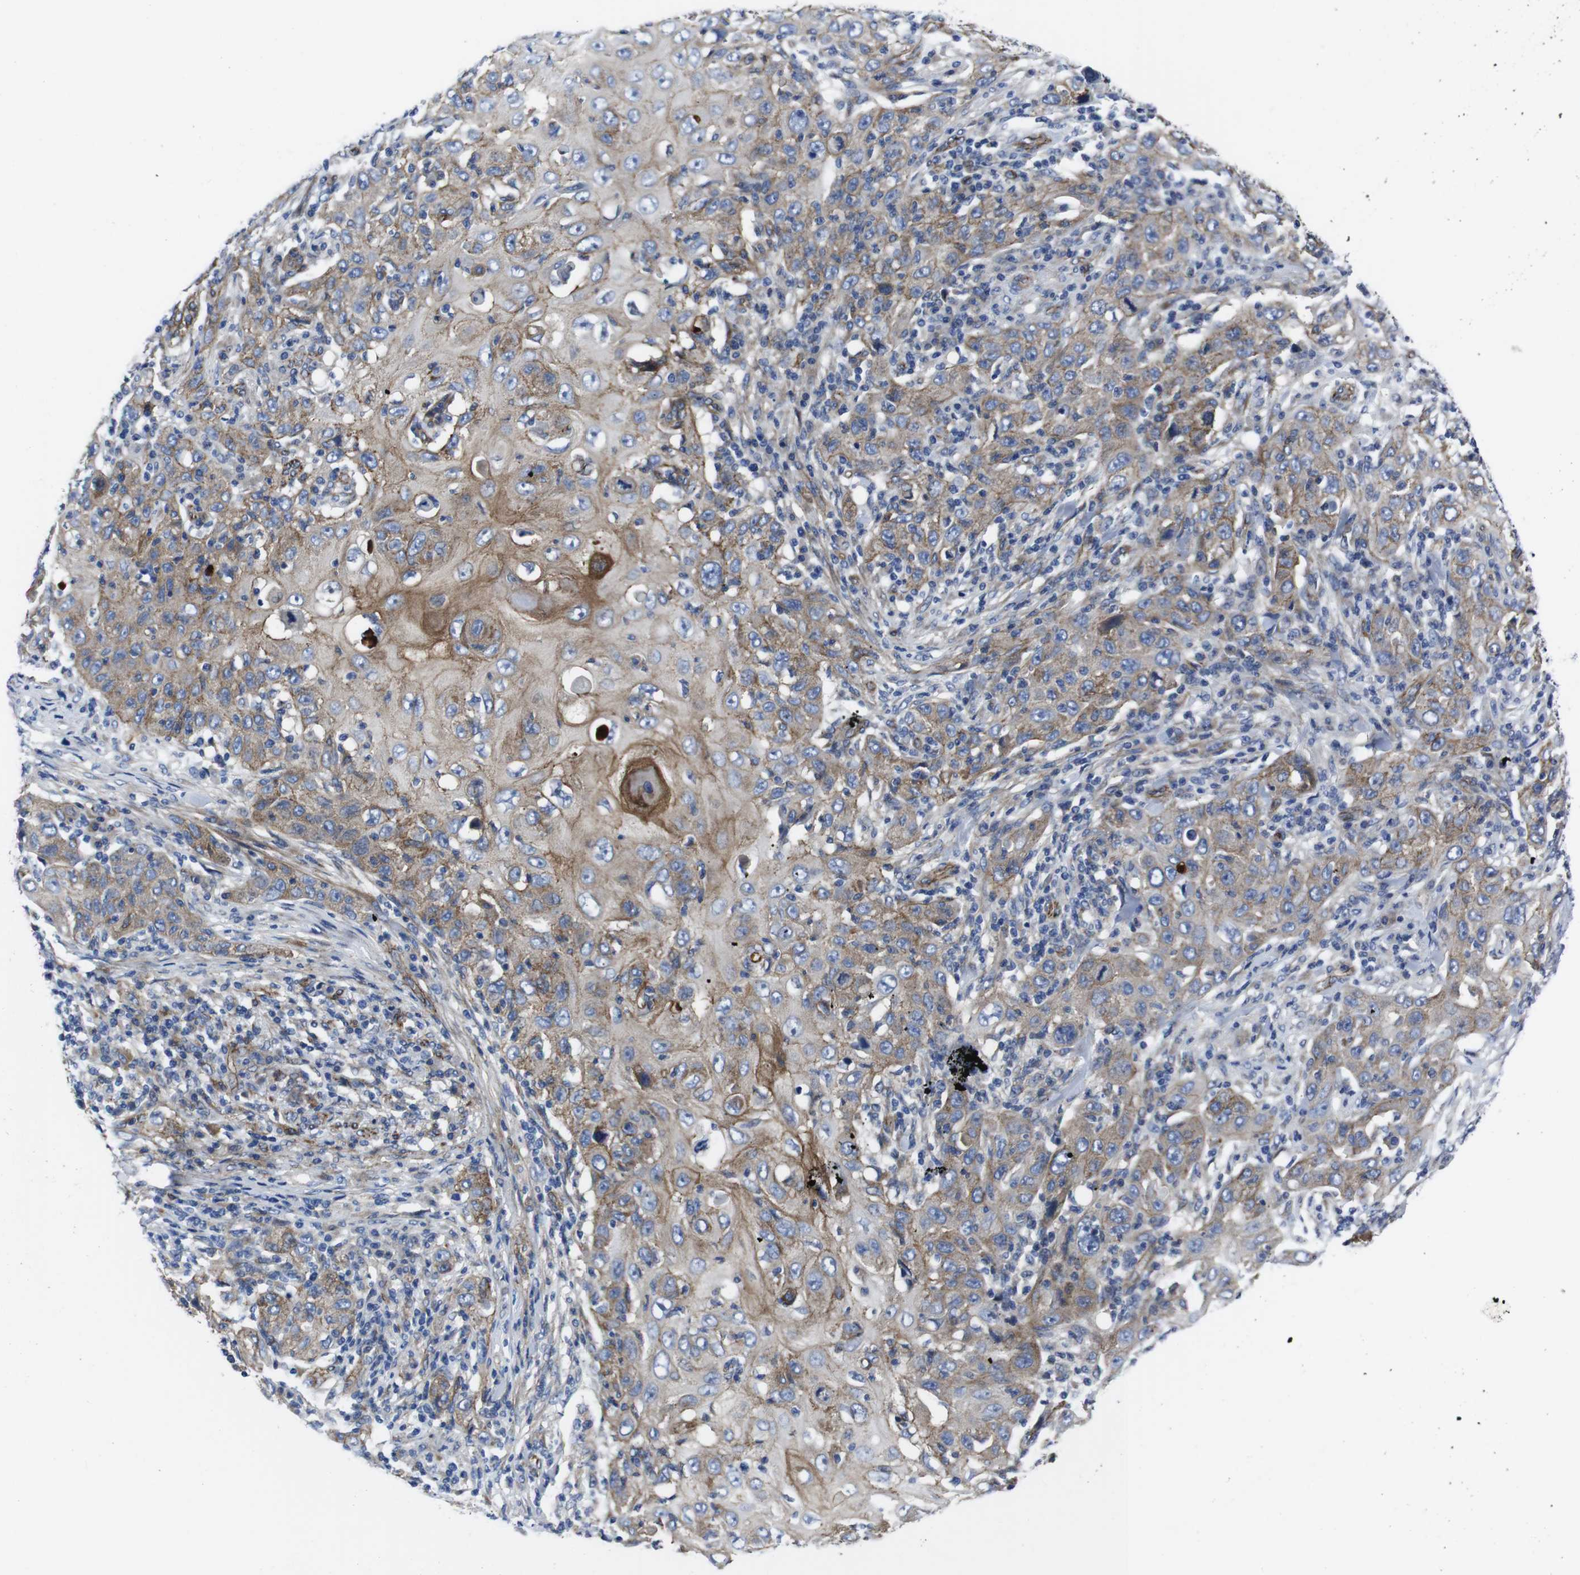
{"staining": {"intensity": "weak", "quantity": ">75%", "location": "cytoplasmic/membranous"}, "tissue": "skin cancer", "cell_type": "Tumor cells", "image_type": "cancer", "snomed": [{"axis": "morphology", "description": "Squamous cell carcinoma, NOS"}, {"axis": "topography", "description": "Skin"}], "caption": "High-power microscopy captured an IHC micrograph of skin cancer (squamous cell carcinoma), revealing weak cytoplasmic/membranous positivity in about >75% of tumor cells.", "gene": "NUMB", "patient": {"sex": "female", "age": 88}}